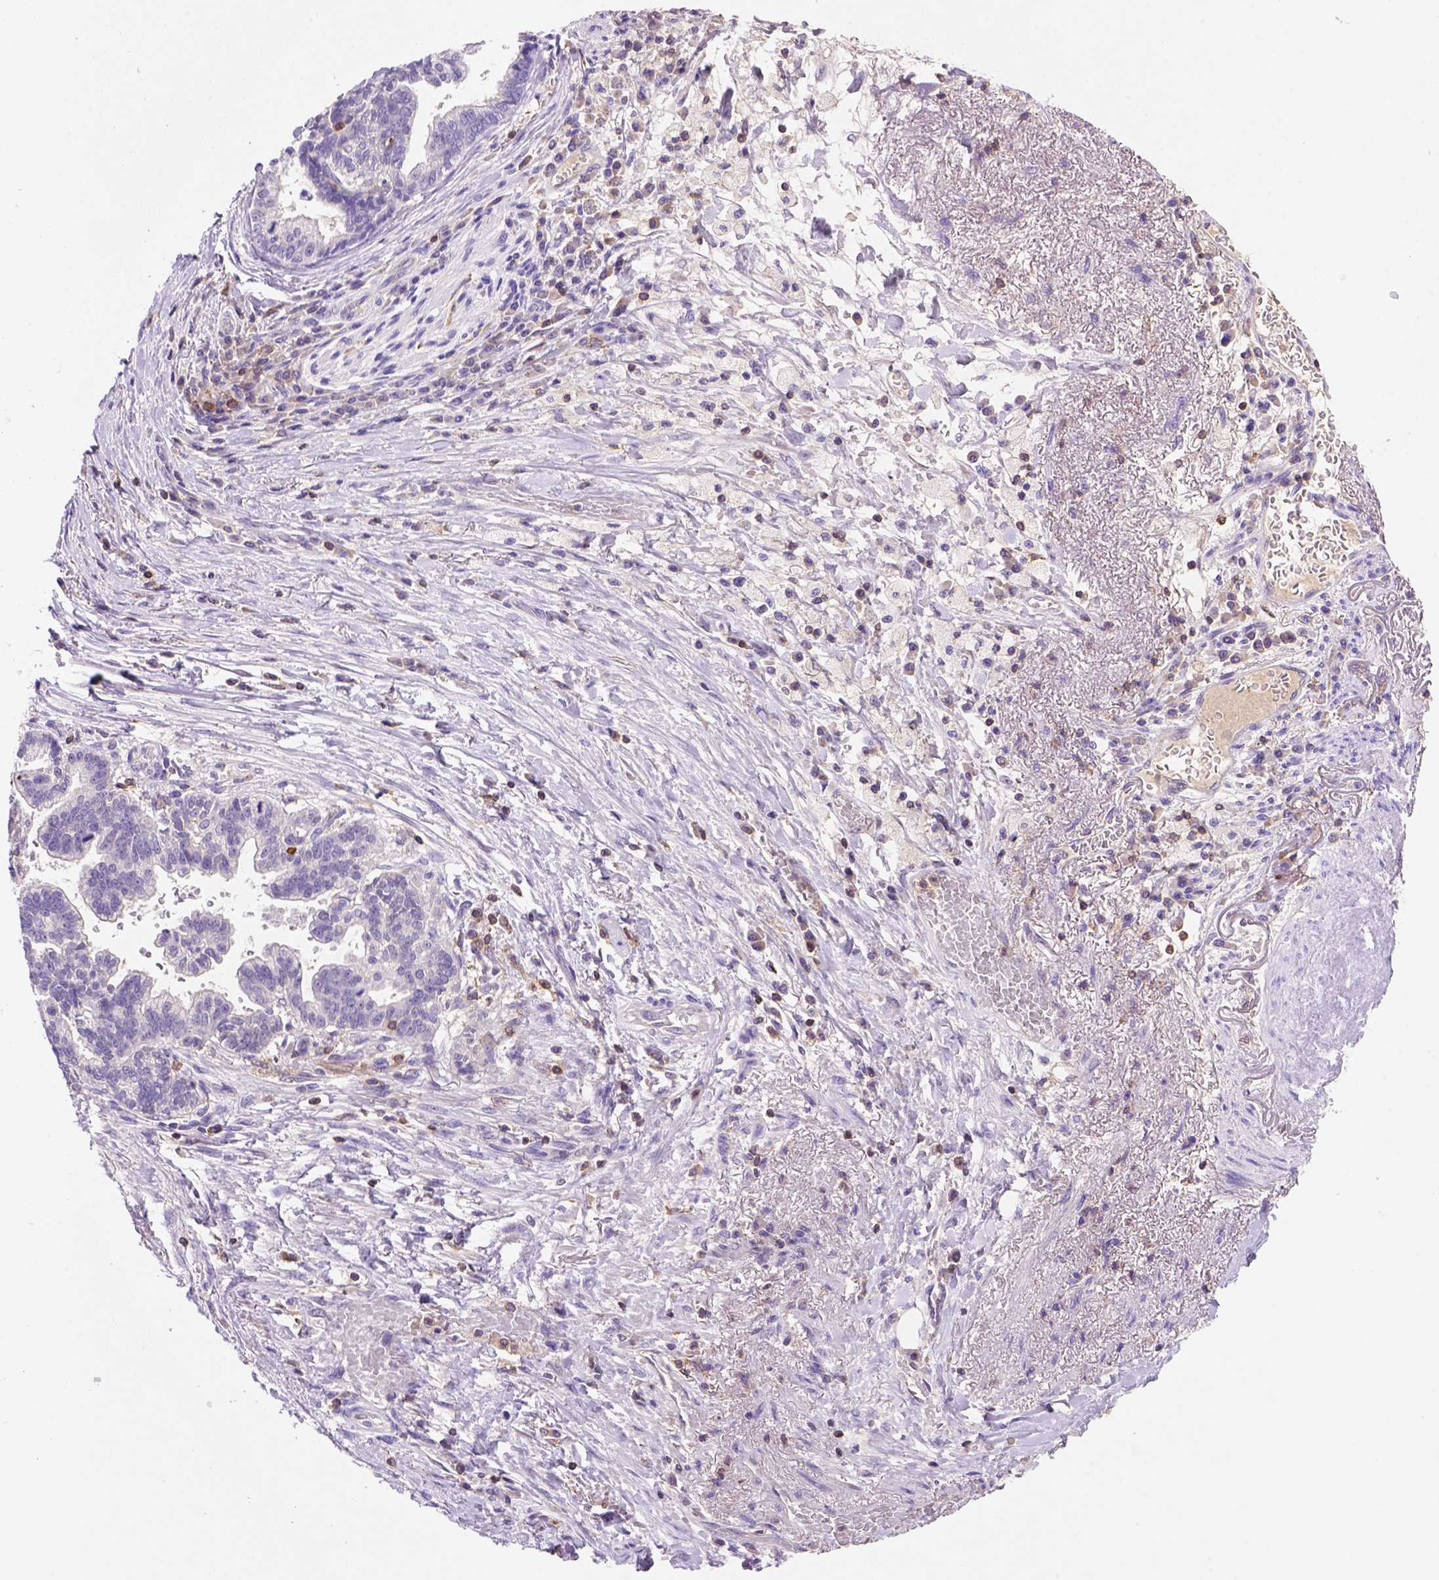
{"staining": {"intensity": "negative", "quantity": "none", "location": "none"}, "tissue": "stomach cancer", "cell_type": "Tumor cells", "image_type": "cancer", "snomed": [{"axis": "morphology", "description": "Adenocarcinoma, NOS"}, {"axis": "topography", "description": "Stomach"}], "caption": "Human stomach cancer stained for a protein using immunohistochemistry shows no staining in tumor cells.", "gene": "INPP5D", "patient": {"sex": "male", "age": 83}}